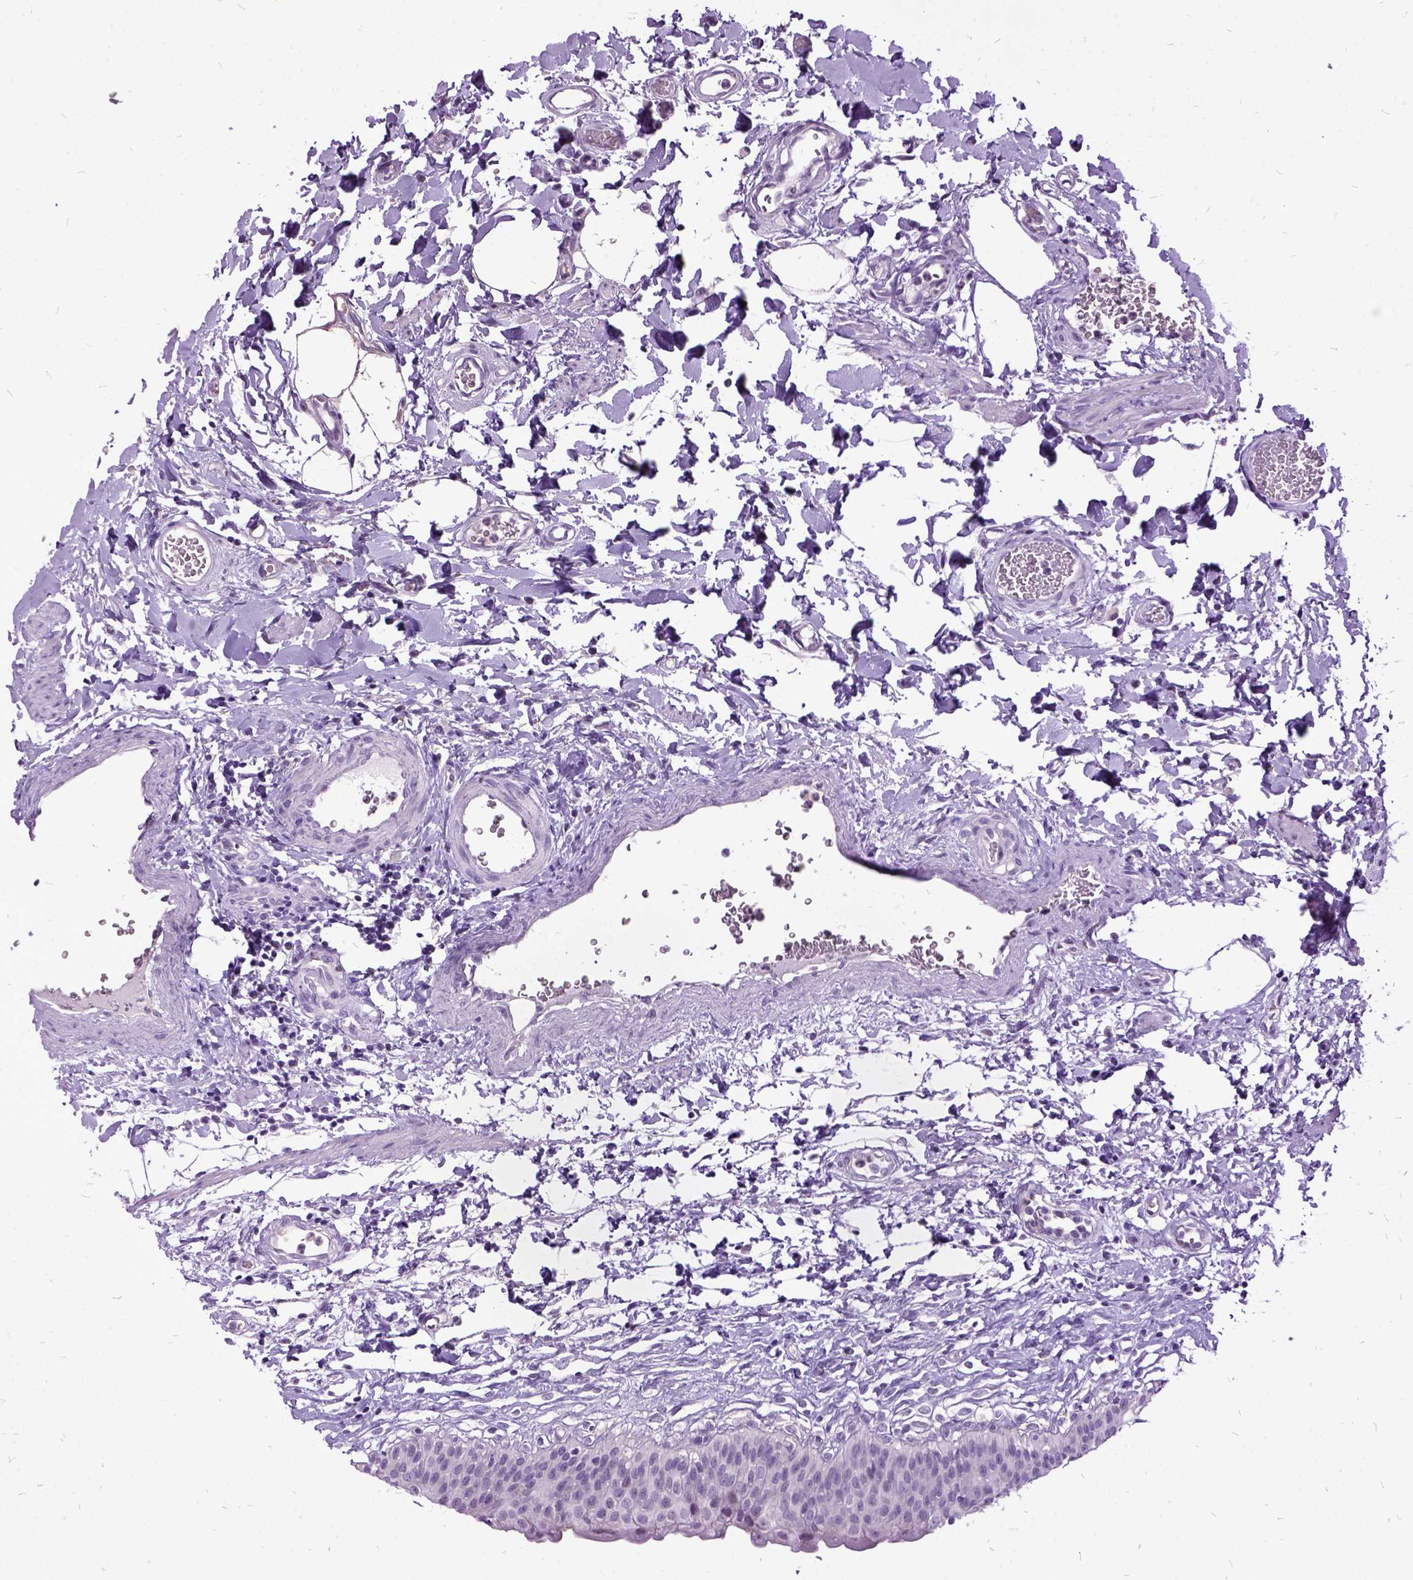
{"staining": {"intensity": "negative", "quantity": "none", "location": "none"}, "tissue": "urinary bladder", "cell_type": "Urothelial cells", "image_type": "normal", "snomed": [{"axis": "morphology", "description": "Normal tissue, NOS"}, {"axis": "topography", "description": "Urinary bladder"}], "caption": "Protein analysis of benign urinary bladder reveals no significant positivity in urothelial cells.", "gene": "MME", "patient": {"sex": "male", "age": 55}}